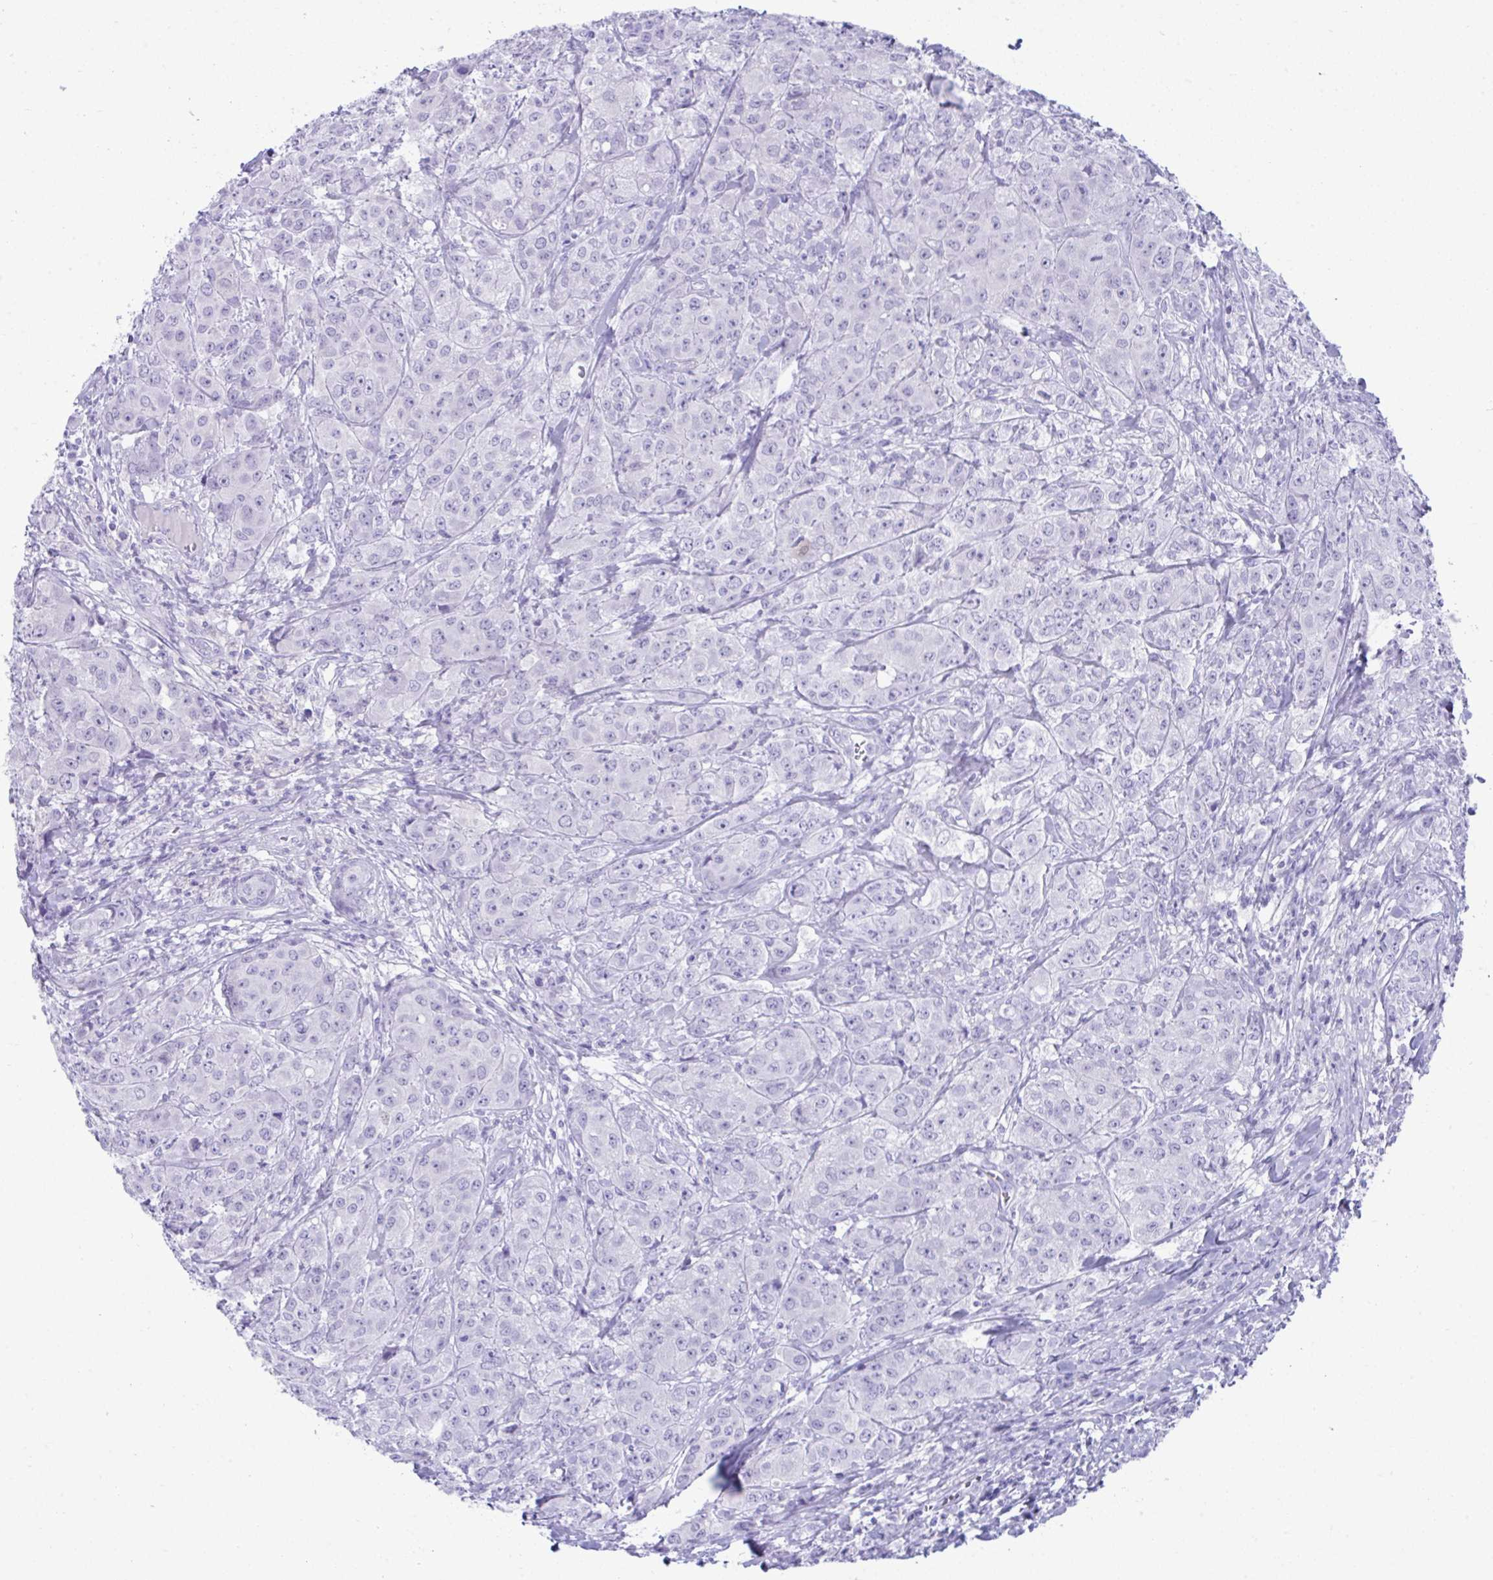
{"staining": {"intensity": "negative", "quantity": "none", "location": "none"}, "tissue": "breast cancer", "cell_type": "Tumor cells", "image_type": "cancer", "snomed": [{"axis": "morphology", "description": "Normal tissue, NOS"}, {"axis": "morphology", "description": "Duct carcinoma"}, {"axis": "topography", "description": "Breast"}], "caption": "Tumor cells show no significant protein staining in breast cancer (intraductal carcinoma). Brightfield microscopy of IHC stained with DAB (brown) and hematoxylin (blue), captured at high magnification.", "gene": "PSCA", "patient": {"sex": "female", "age": 43}}